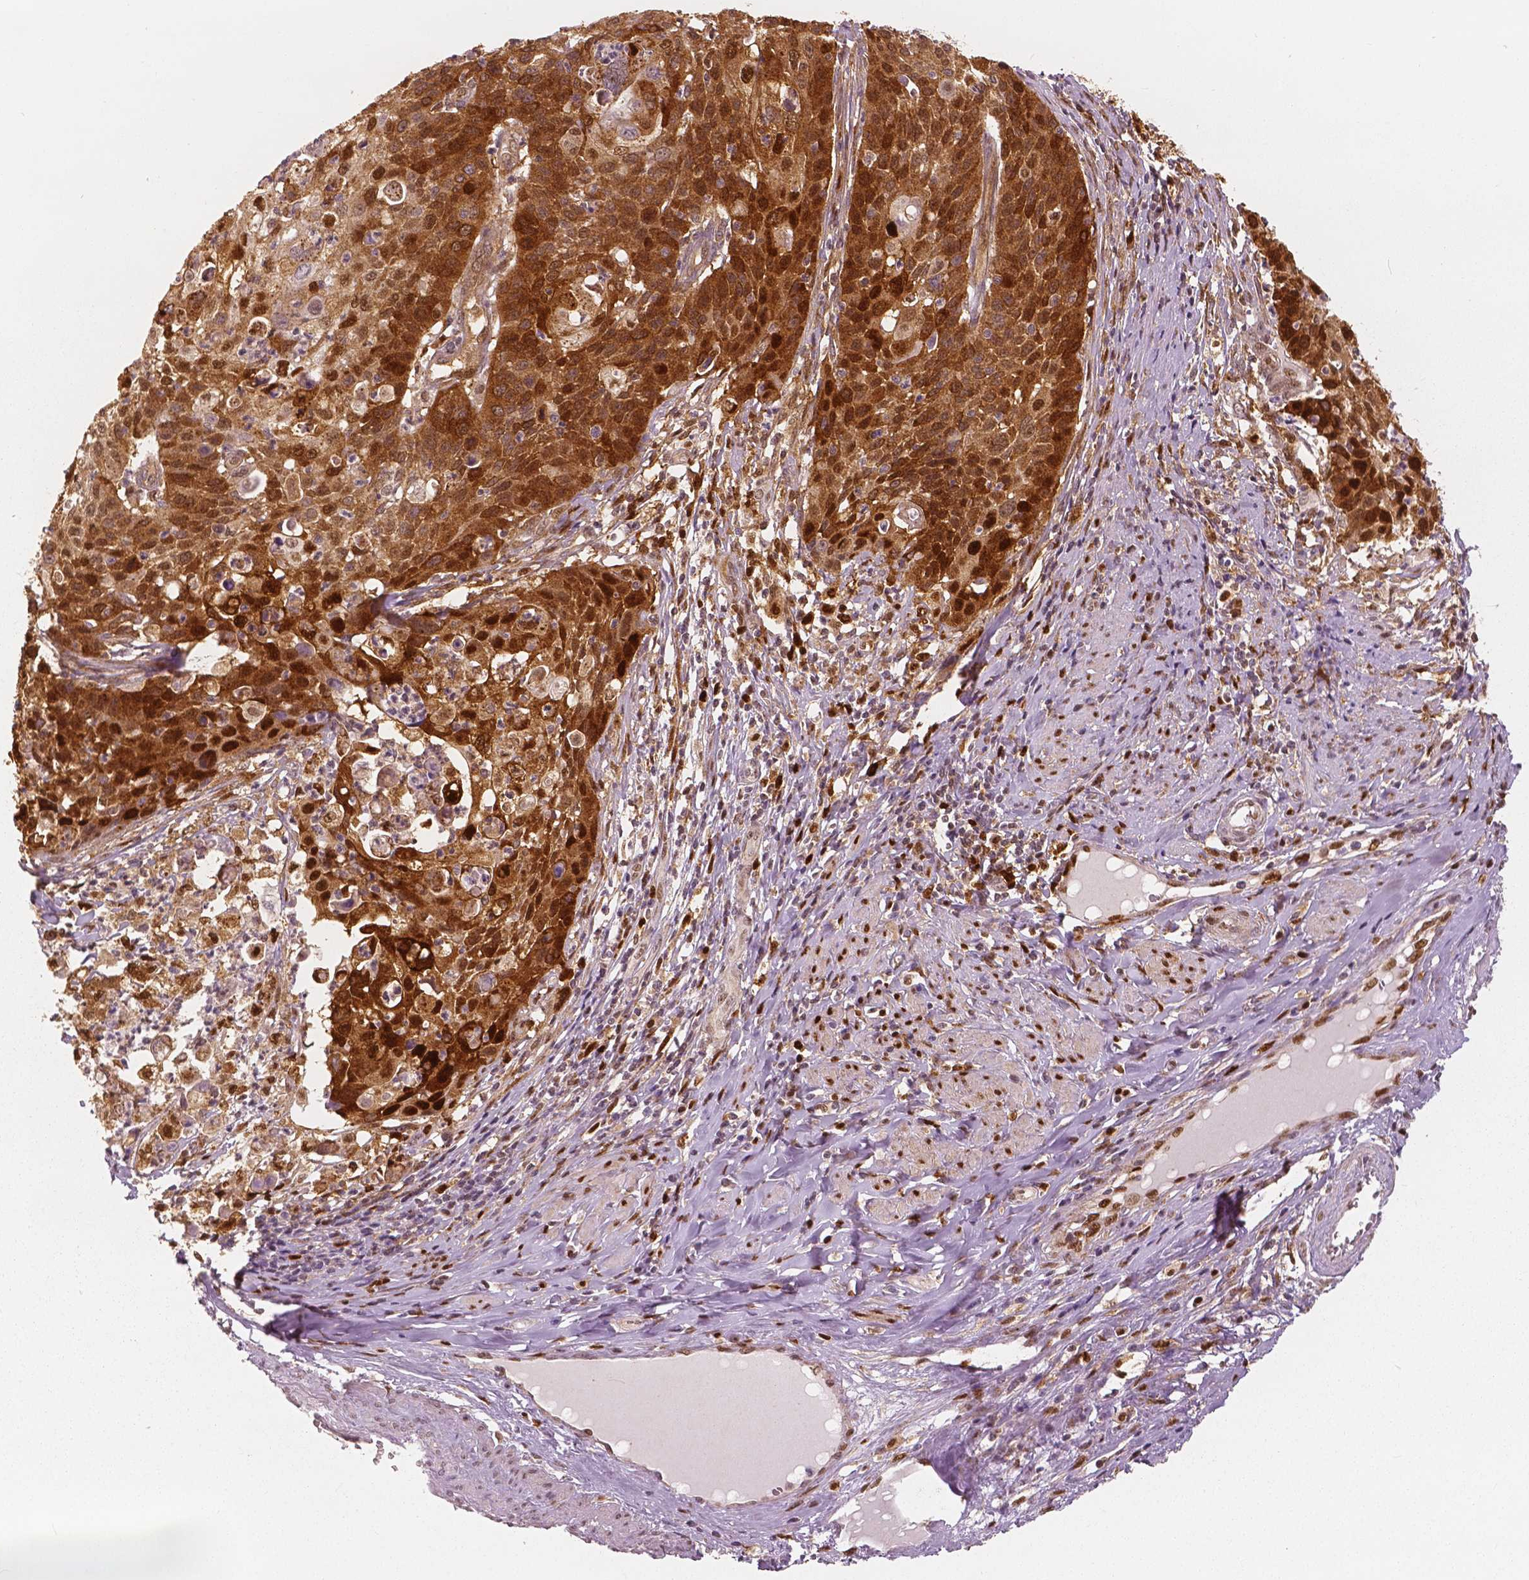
{"staining": {"intensity": "strong", "quantity": ">75%", "location": "cytoplasmic/membranous,nuclear"}, "tissue": "cervical cancer", "cell_type": "Tumor cells", "image_type": "cancer", "snomed": [{"axis": "morphology", "description": "Squamous cell carcinoma, NOS"}, {"axis": "topography", "description": "Cervix"}], "caption": "Cervical squamous cell carcinoma stained with DAB immunohistochemistry (IHC) reveals high levels of strong cytoplasmic/membranous and nuclear positivity in about >75% of tumor cells.", "gene": "SQSTM1", "patient": {"sex": "female", "age": 65}}